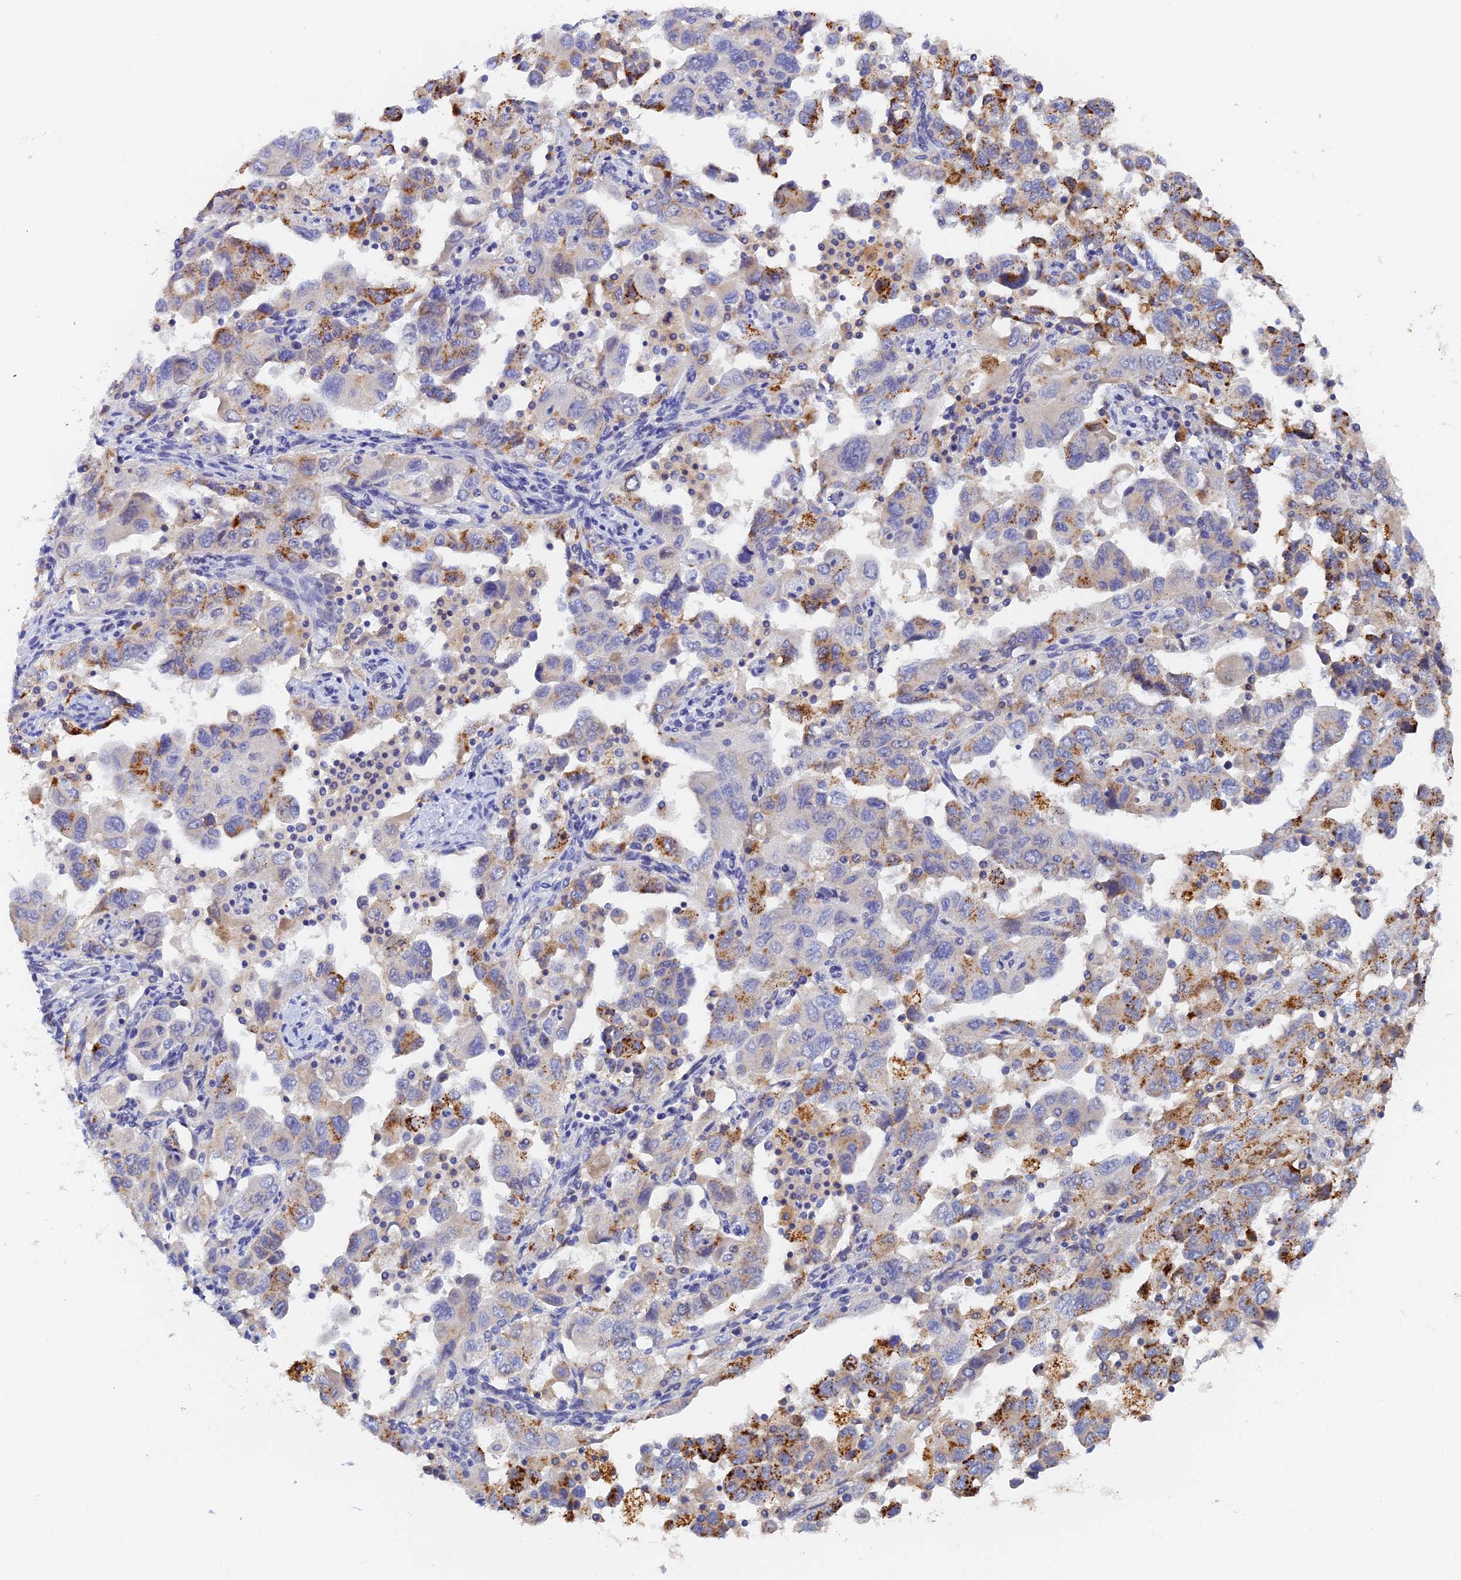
{"staining": {"intensity": "moderate", "quantity": "<25%", "location": "cytoplasmic/membranous"}, "tissue": "ovarian cancer", "cell_type": "Tumor cells", "image_type": "cancer", "snomed": [{"axis": "morphology", "description": "Carcinoma, NOS"}, {"axis": "morphology", "description": "Cystadenocarcinoma, serous, NOS"}, {"axis": "topography", "description": "Ovary"}], "caption": "IHC photomicrograph of human ovarian cancer (carcinoma) stained for a protein (brown), which displays low levels of moderate cytoplasmic/membranous positivity in approximately <25% of tumor cells.", "gene": "RPGRIP1L", "patient": {"sex": "female", "age": 69}}